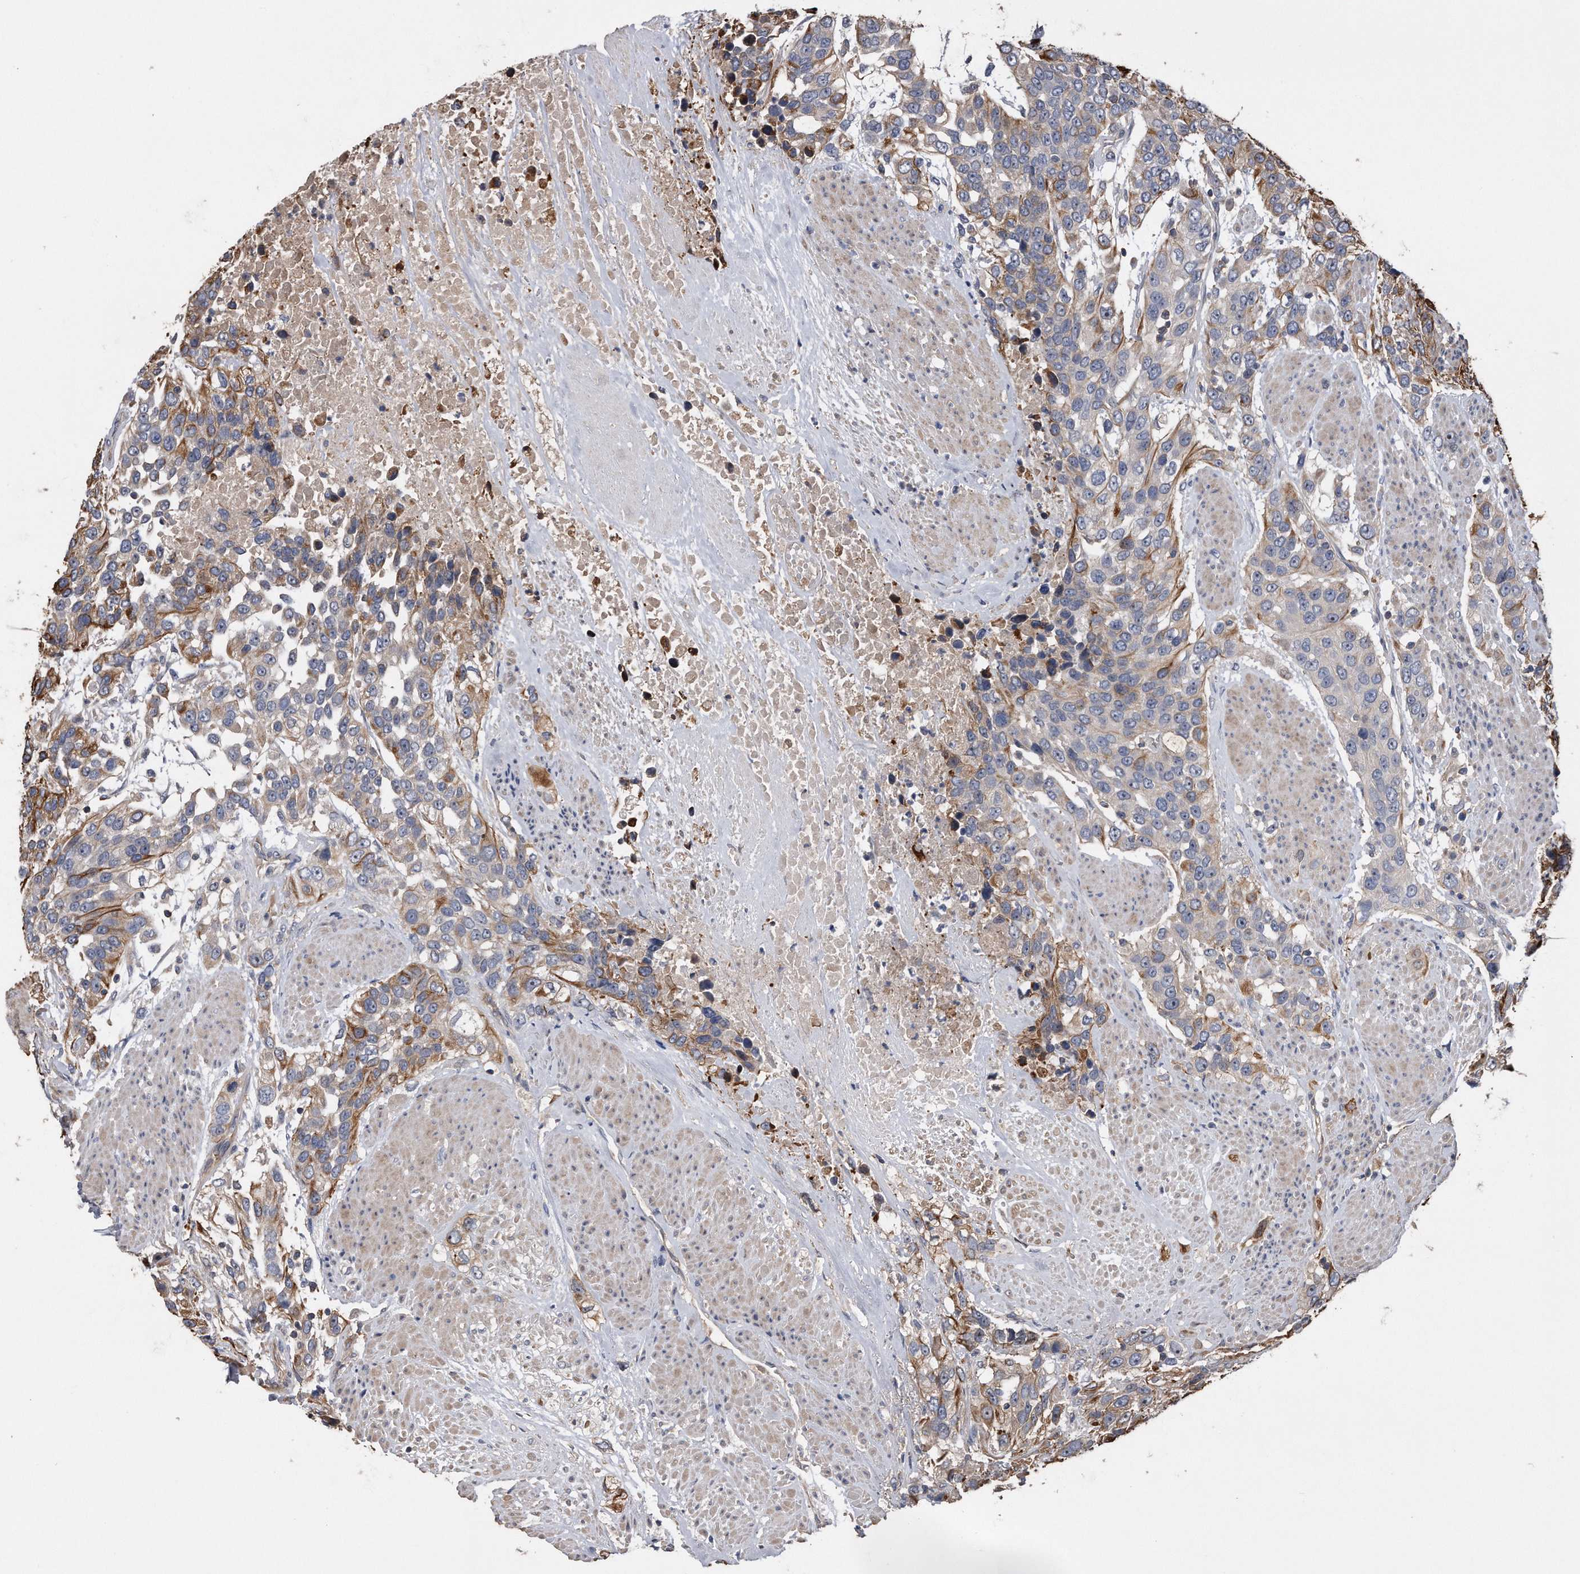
{"staining": {"intensity": "moderate", "quantity": "<25%", "location": "cytoplasmic/membranous"}, "tissue": "urothelial cancer", "cell_type": "Tumor cells", "image_type": "cancer", "snomed": [{"axis": "morphology", "description": "Urothelial carcinoma, High grade"}, {"axis": "topography", "description": "Urinary bladder"}], "caption": "Brown immunohistochemical staining in human urothelial cancer reveals moderate cytoplasmic/membranous expression in approximately <25% of tumor cells. The staining was performed using DAB, with brown indicating positive protein expression. Nuclei are stained blue with hematoxylin.", "gene": "KCND3", "patient": {"sex": "female", "age": 80}}